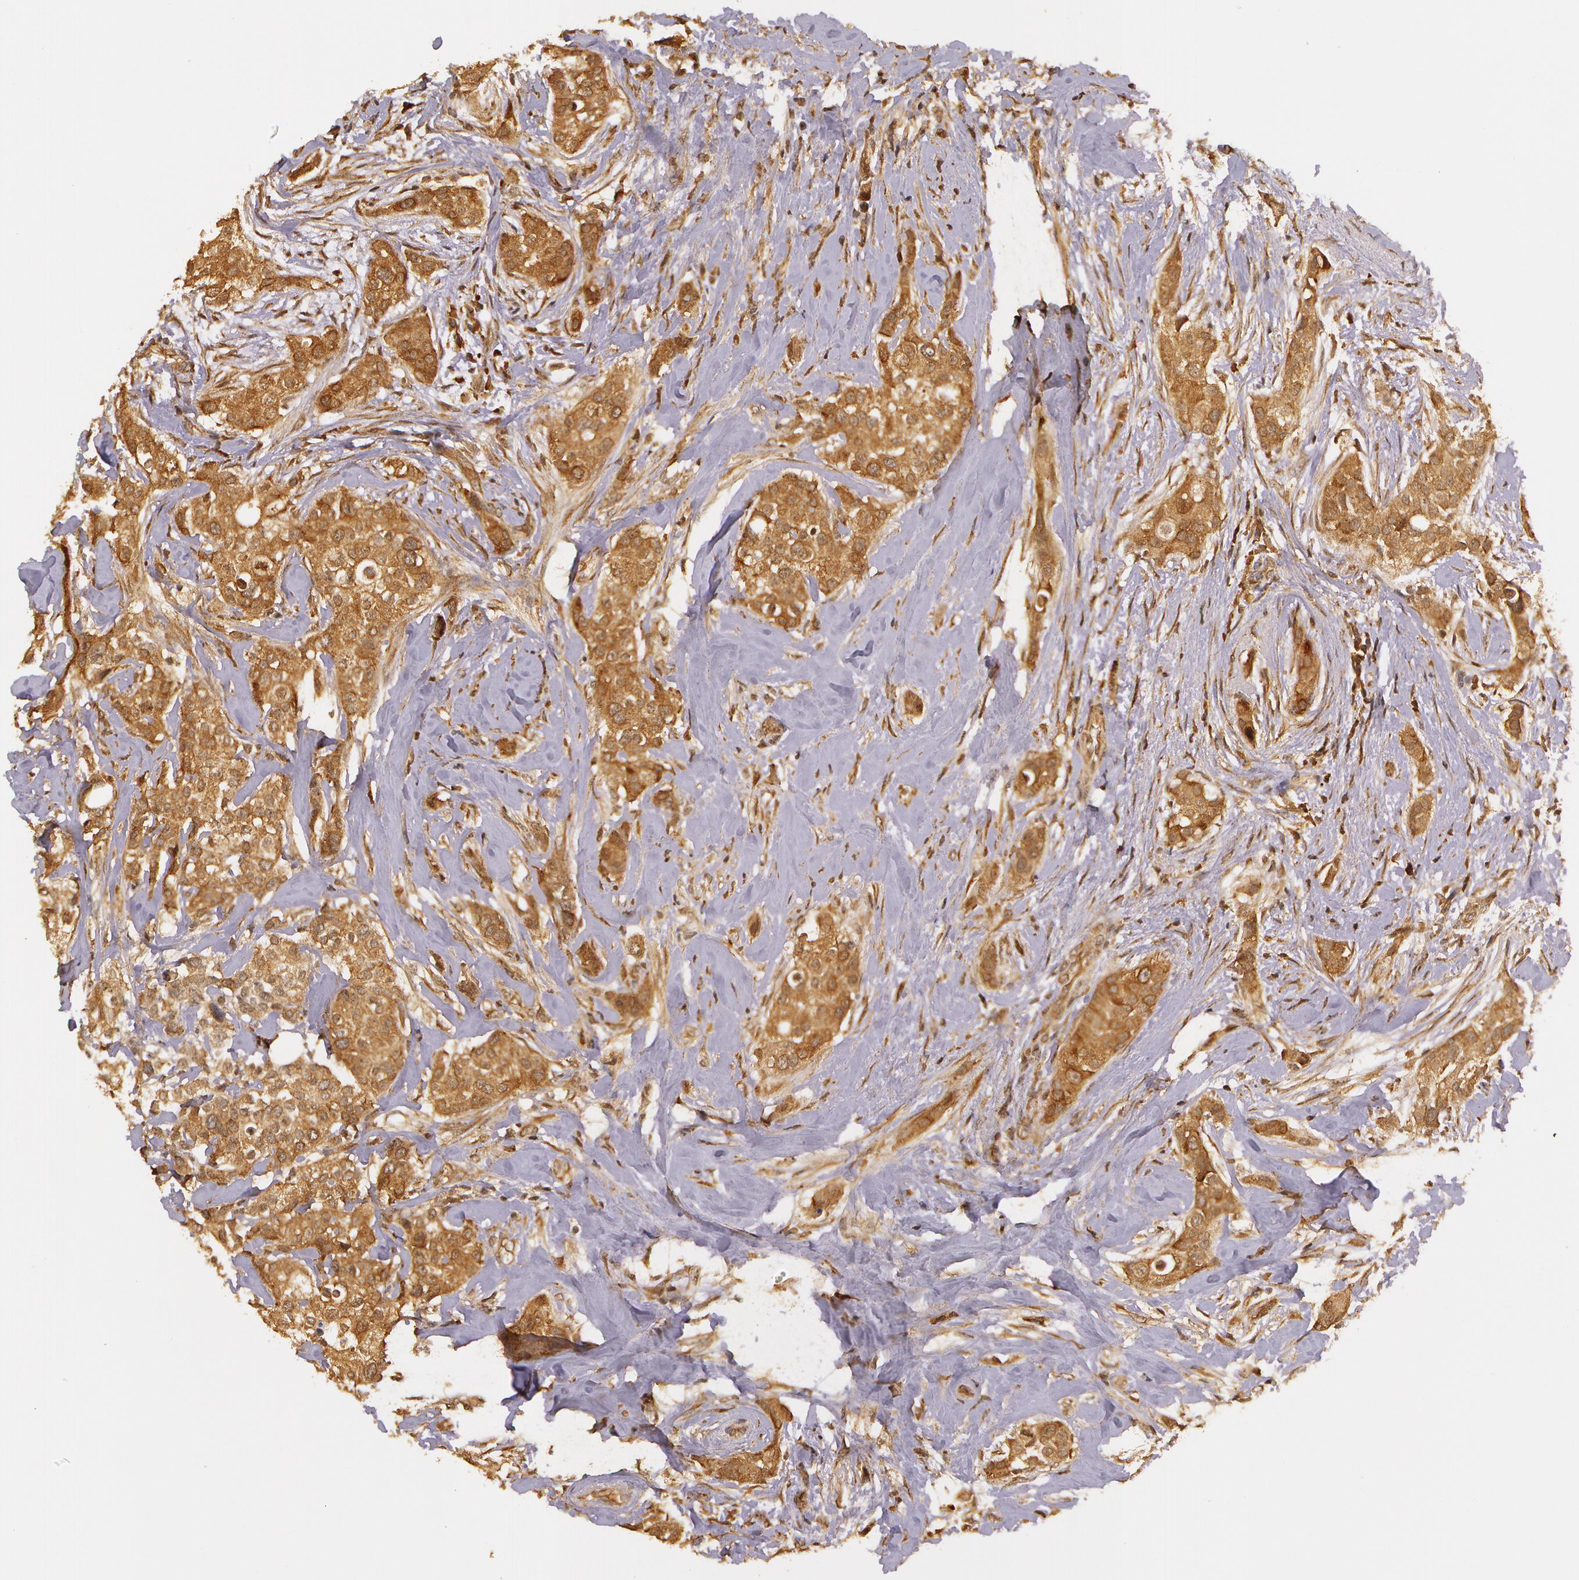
{"staining": {"intensity": "strong", "quantity": ">75%", "location": "cytoplasmic/membranous"}, "tissue": "breast cancer", "cell_type": "Tumor cells", "image_type": "cancer", "snomed": [{"axis": "morphology", "description": "Duct carcinoma"}, {"axis": "topography", "description": "Breast"}], "caption": "Immunohistochemical staining of breast invasive ductal carcinoma demonstrates high levels of strong cytoplasmic/membranous protein staining in approximately >75% of tumor cells.", "gene": "ASCC2", "patient": {"sex": "female", "age": 45}}